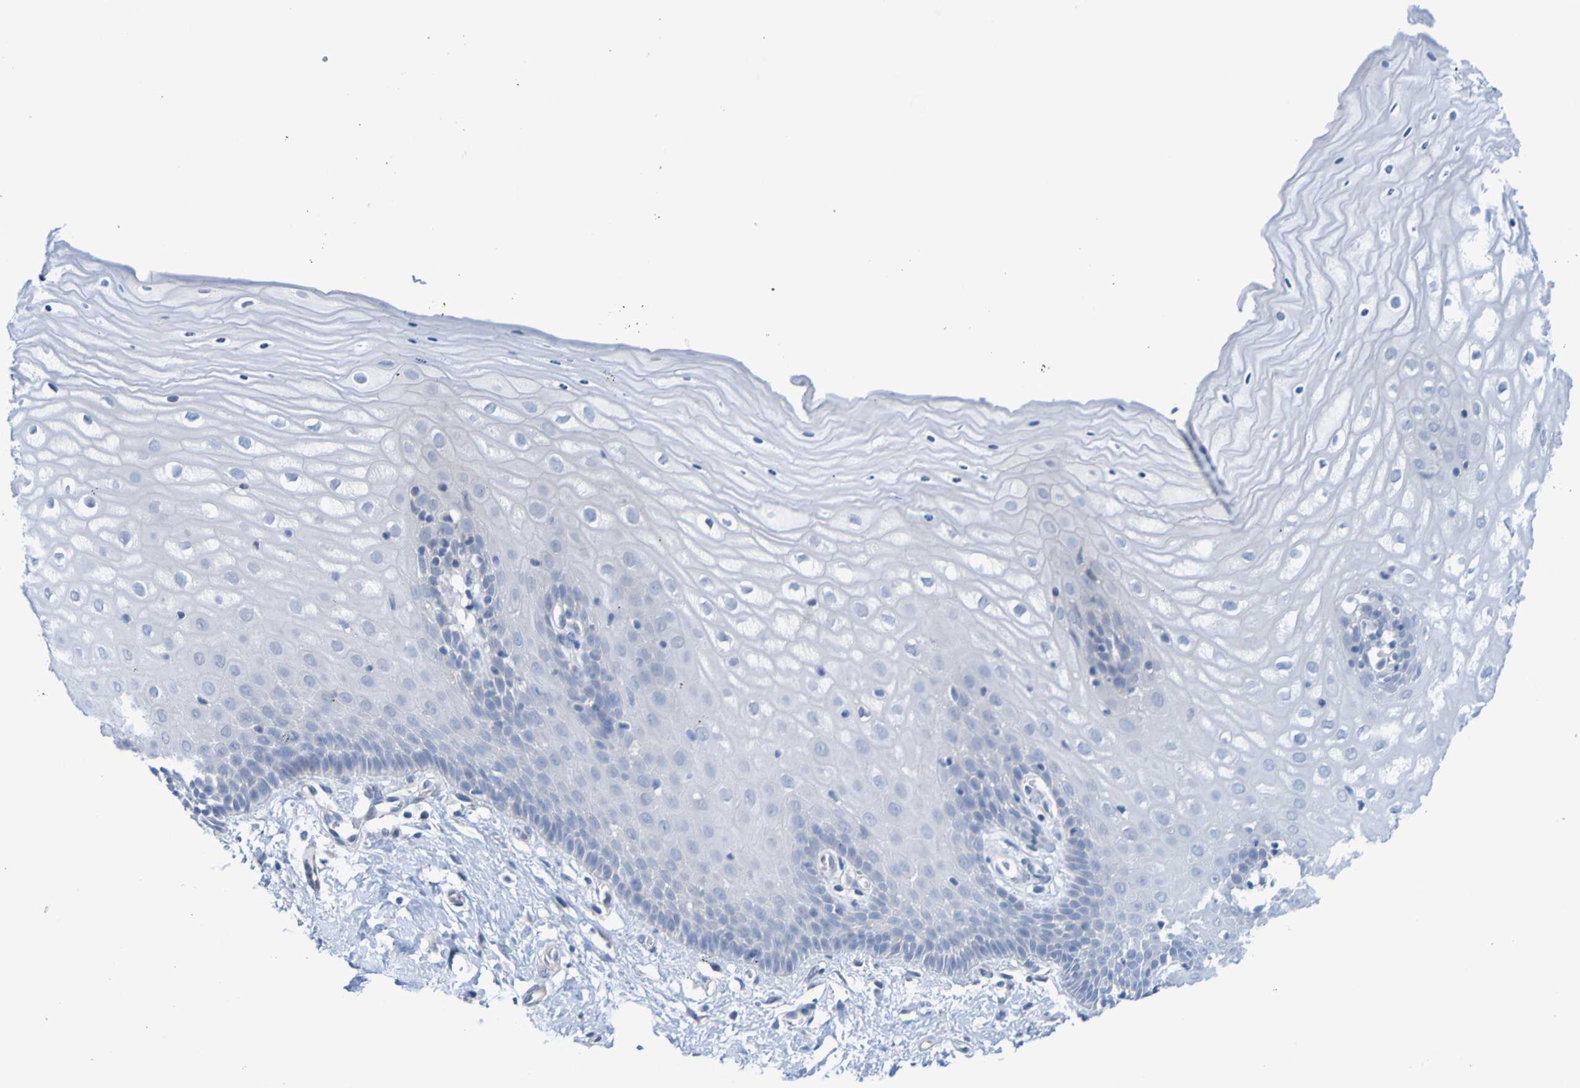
{"staining": {"intensity": "negative", "quantity": "none", "location": "none"}, "tissue": "cervix", "cell_type": "Glandular cells", "image_type": "normal", "snomed": [{"axis": "morphology", "description": "Normal tissue, NOS"}, {"axis": "topography", "description": "Cervix"}], "caption": "The immunohistochemistry (IHC) histopathology image has no significant positivity in glandular cells of cervix. Brightfield microscopy of immunohistochemistry (IHC) stained with DAB (brown) and hematoxylin (blue), captured at high magnification.", "gene": "ACMSD", "patient": {"sex": "female", "age": 55}}